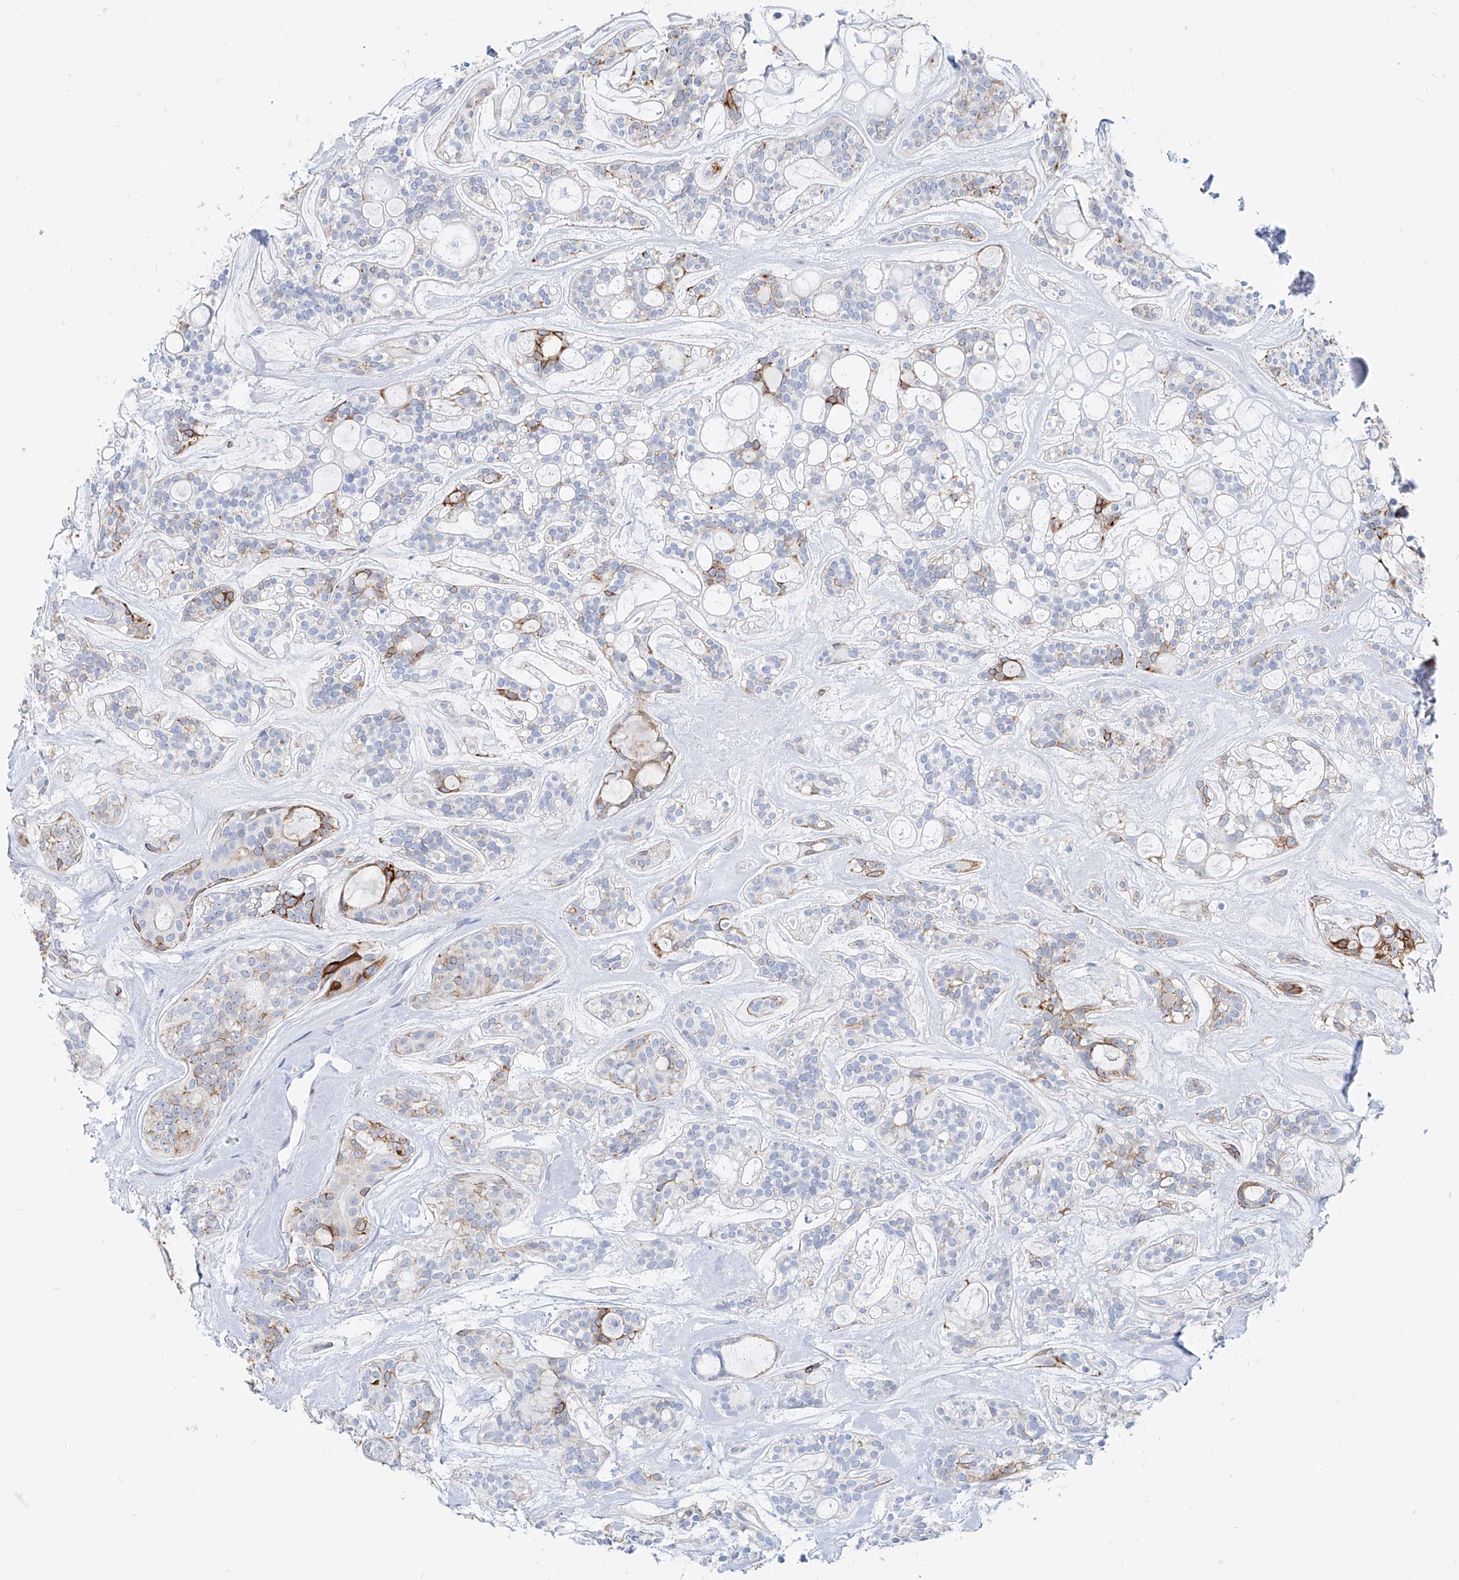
{"staining": {"intensity": "moderate", "quantity": "<25%", "location": "cytoplasmic/membranous"}, "tissue": "head and neck cancer", "cell_type": "Tumor cells", "image_type": "cancer", "snomed": [{"axis": "morphology", "description": "Adenocarcinoma, NOS"}, {"axis": "topography", "description": "Head-Neck"}], "caption": "Tumor cells exhibit low levels of moderate cytoplasmic/membranous staining in approximately <25% of cells in human adenocarcinoma (head and neck).", "gene": "FRS3", "patient": {"sex": "male", "age": 66}}